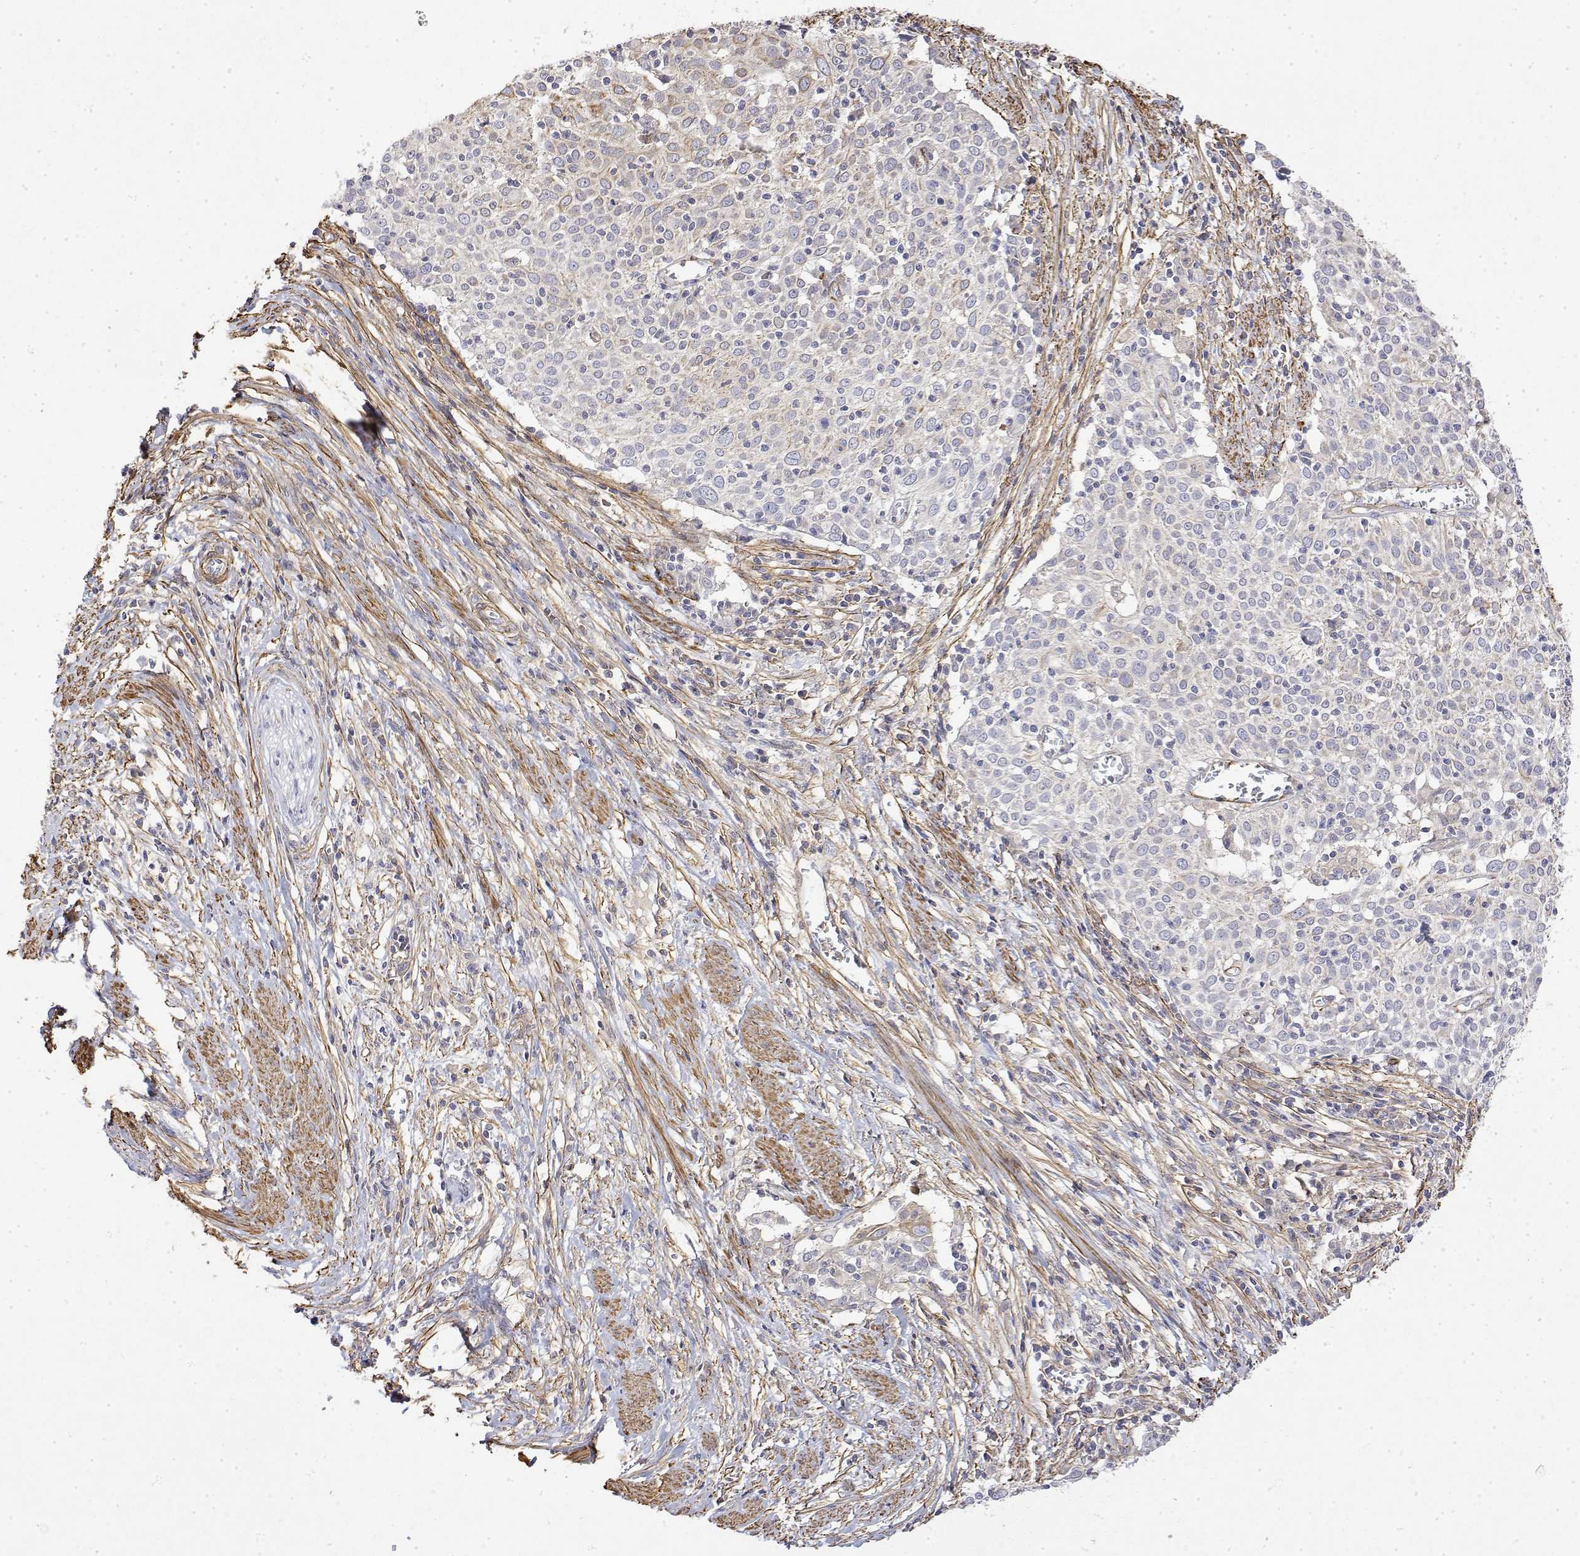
{"staining": {"intensity": "negative", "quantity": "none", "location": "none"}, "tissue": "cervical cancer", "cell_type": "Tumor cells", "image_type": "cancer", "snomed": [{"axis": "morphology", "description": "Squamous cell carcinoma, NOS"}, {"axis": "topography", "description": "Cervix"}], "caption": "Protein analysis of squamous cell carcinoma (cervical) shows no significant staining in tumor cells. The staining is performed using DAB brown chromogen with nuclei counter-stained in using hematoxylin.", "gene": "SOWAHD", "patient": {"sex": "female", "age": 39}}